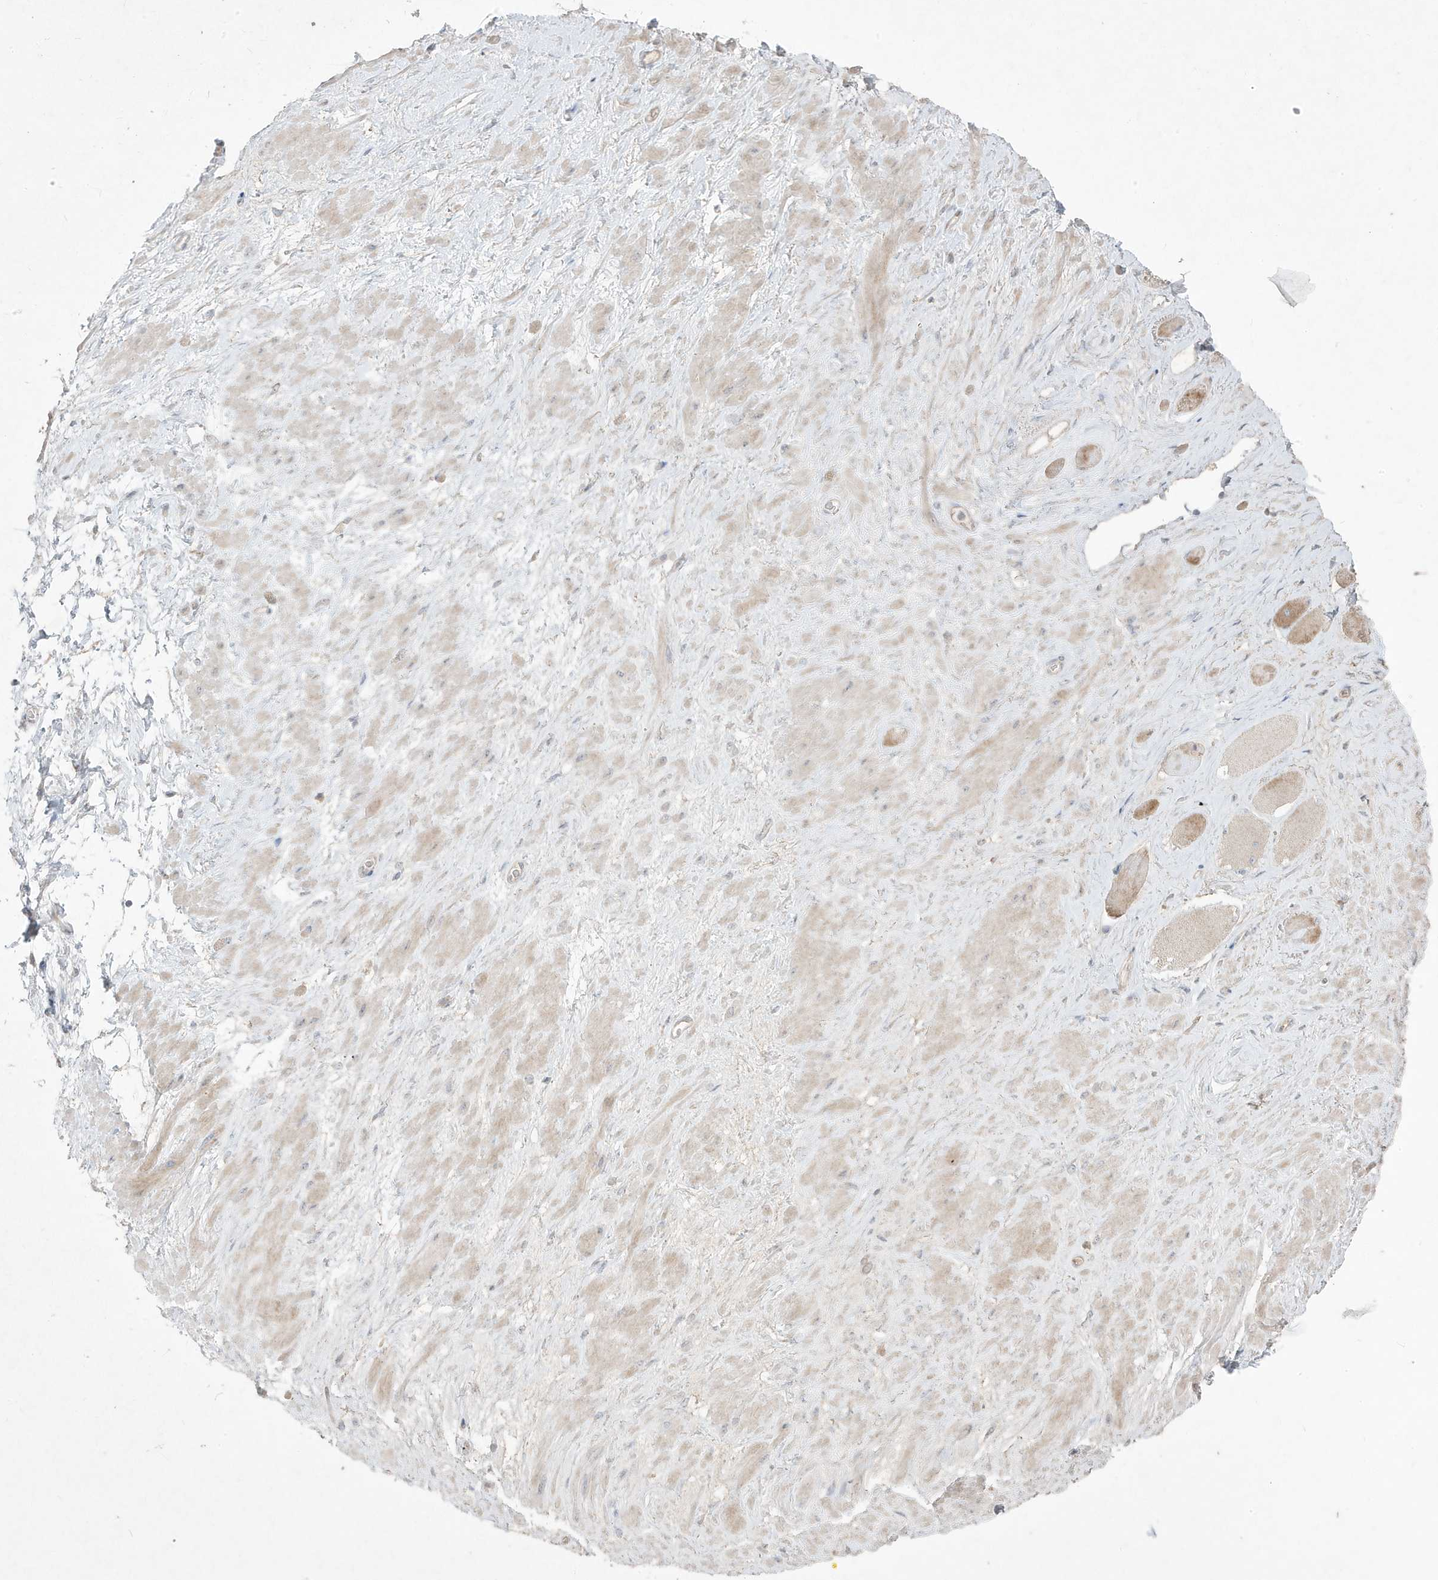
{"staining": {"intensity": "negative", "quantity": "none", "location": "none"}, "tissue": "adipose tissue", "cell_type": "Adipocytes", "image_type": "normal", "snomed": [{"axis": "morphology", "description": "Normal tissue, NOS"}, {"axis": "morphology", "description": "Adenocarcinoma, Low grade"}, {"axis": "topography", "description": "Prostate"}, {"axis": "topography", "description": "Peripheral nerve tissue"}], "caption": "Immunohistochemistry of benign human adipose tissue reveals no positivity in adipocytes. Brightfield microscopy of immunohistochemistry (IHC) stained with DAB (brown) and hematoxylin (blue), captured at high magnification.", "gene": "RGL4", "patient": {"sex": "male", "age": 63}}